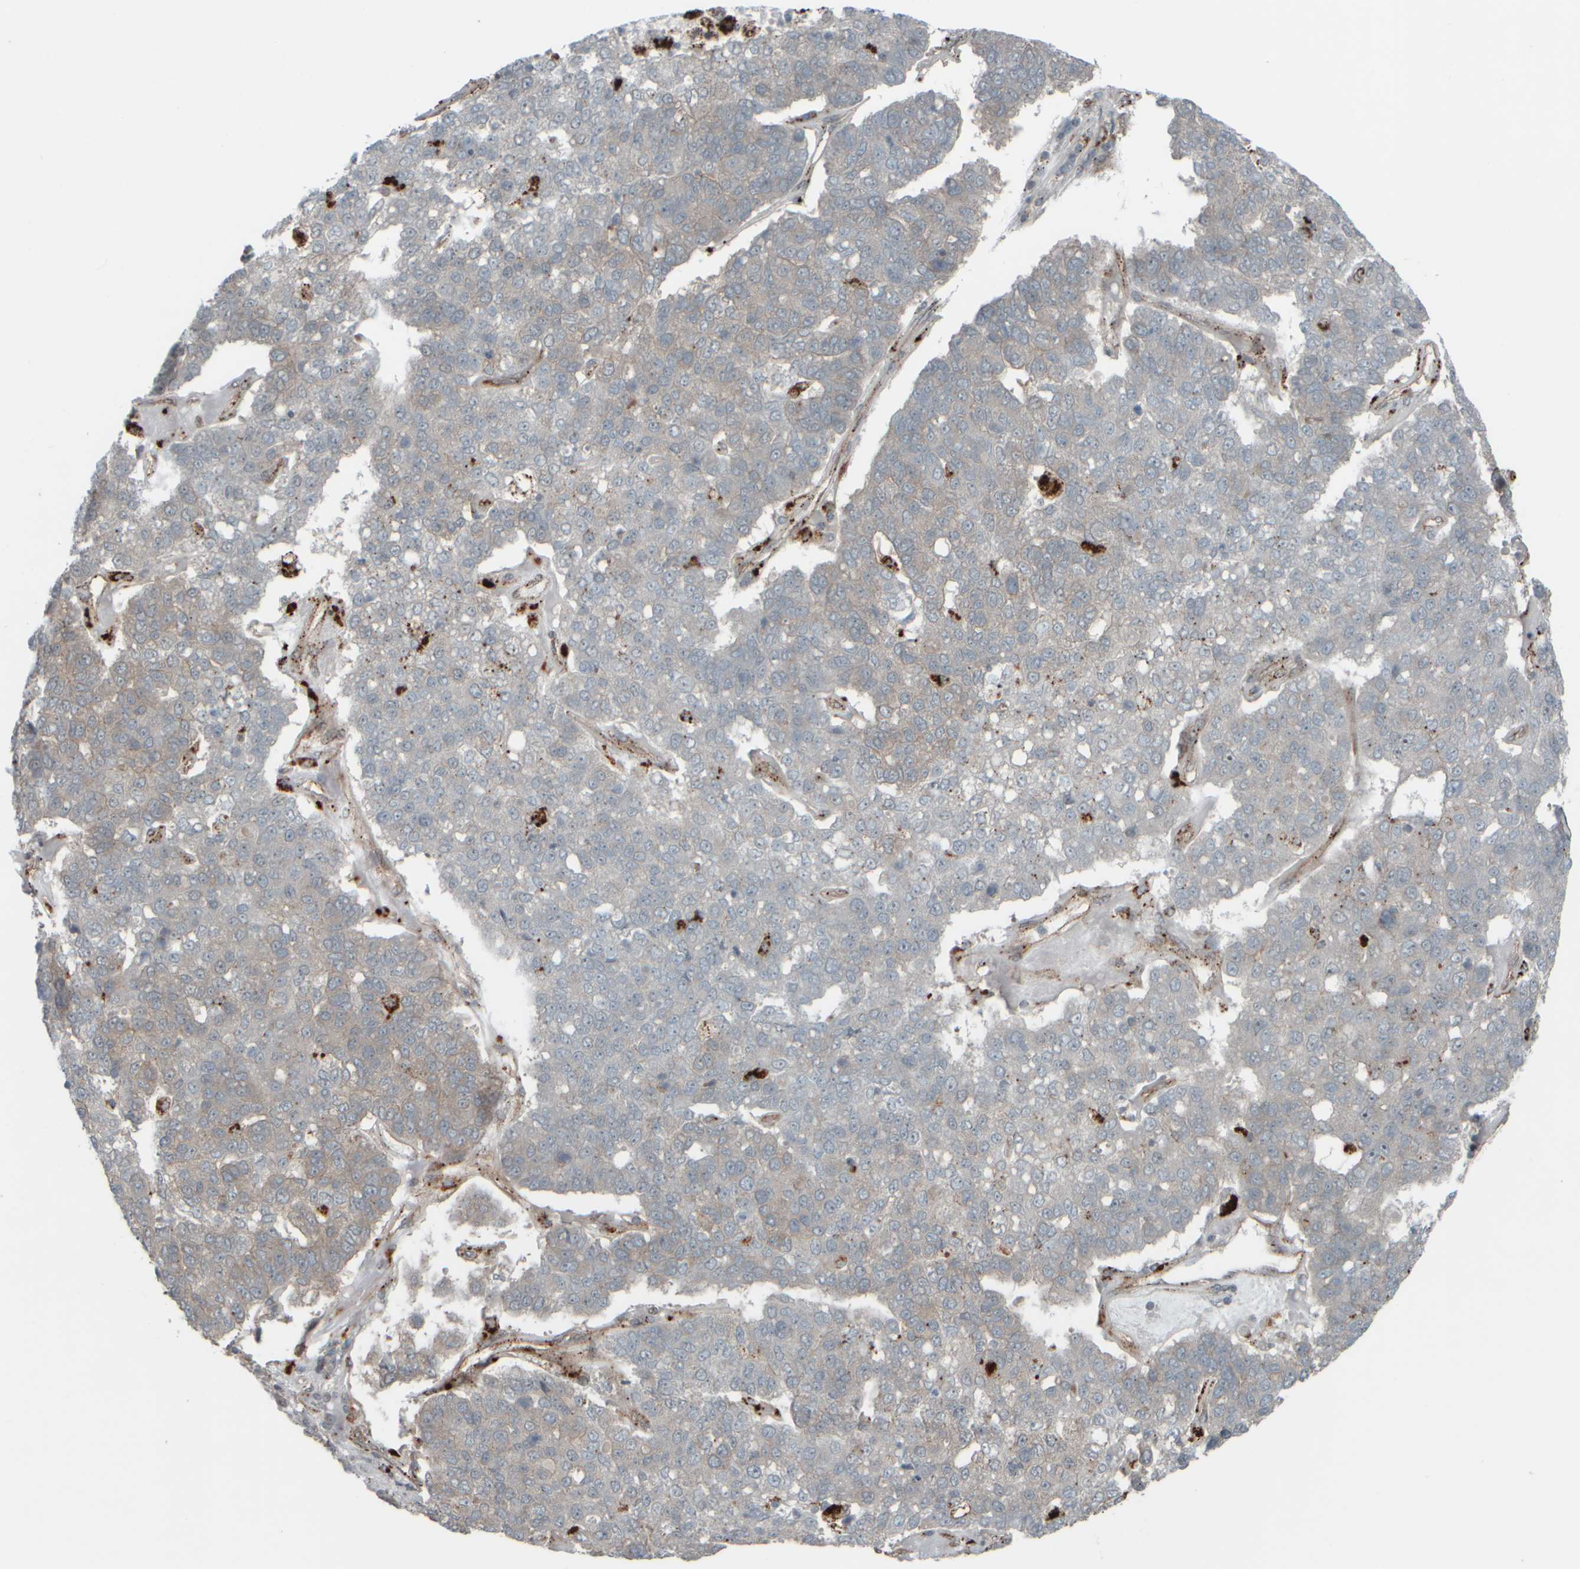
{"staining": {"intensity": "weak", "quantity": "<25%", "location": "cytoplasmic/membranous"}, "tissue": "pancreatic cancer", "cell_type": "Tumor cells", "image_type": "cancer", "snomed": [{"axis": "morphology", "description": "Adenocarcinoma, NOS"}, {"axis": "topography", "description": "Pancreas"}], "caption": "There is no significant expression in tumor cells of pancreatic cancer. (Stains: DAB (3,3'-diaminobenzidine) IHC with hematoxylin counter stain, Microscopy: brightfield microscopy at high magnification).", "gene": "GIGYF1", "patient": {"sex": "female", "age": 61}}